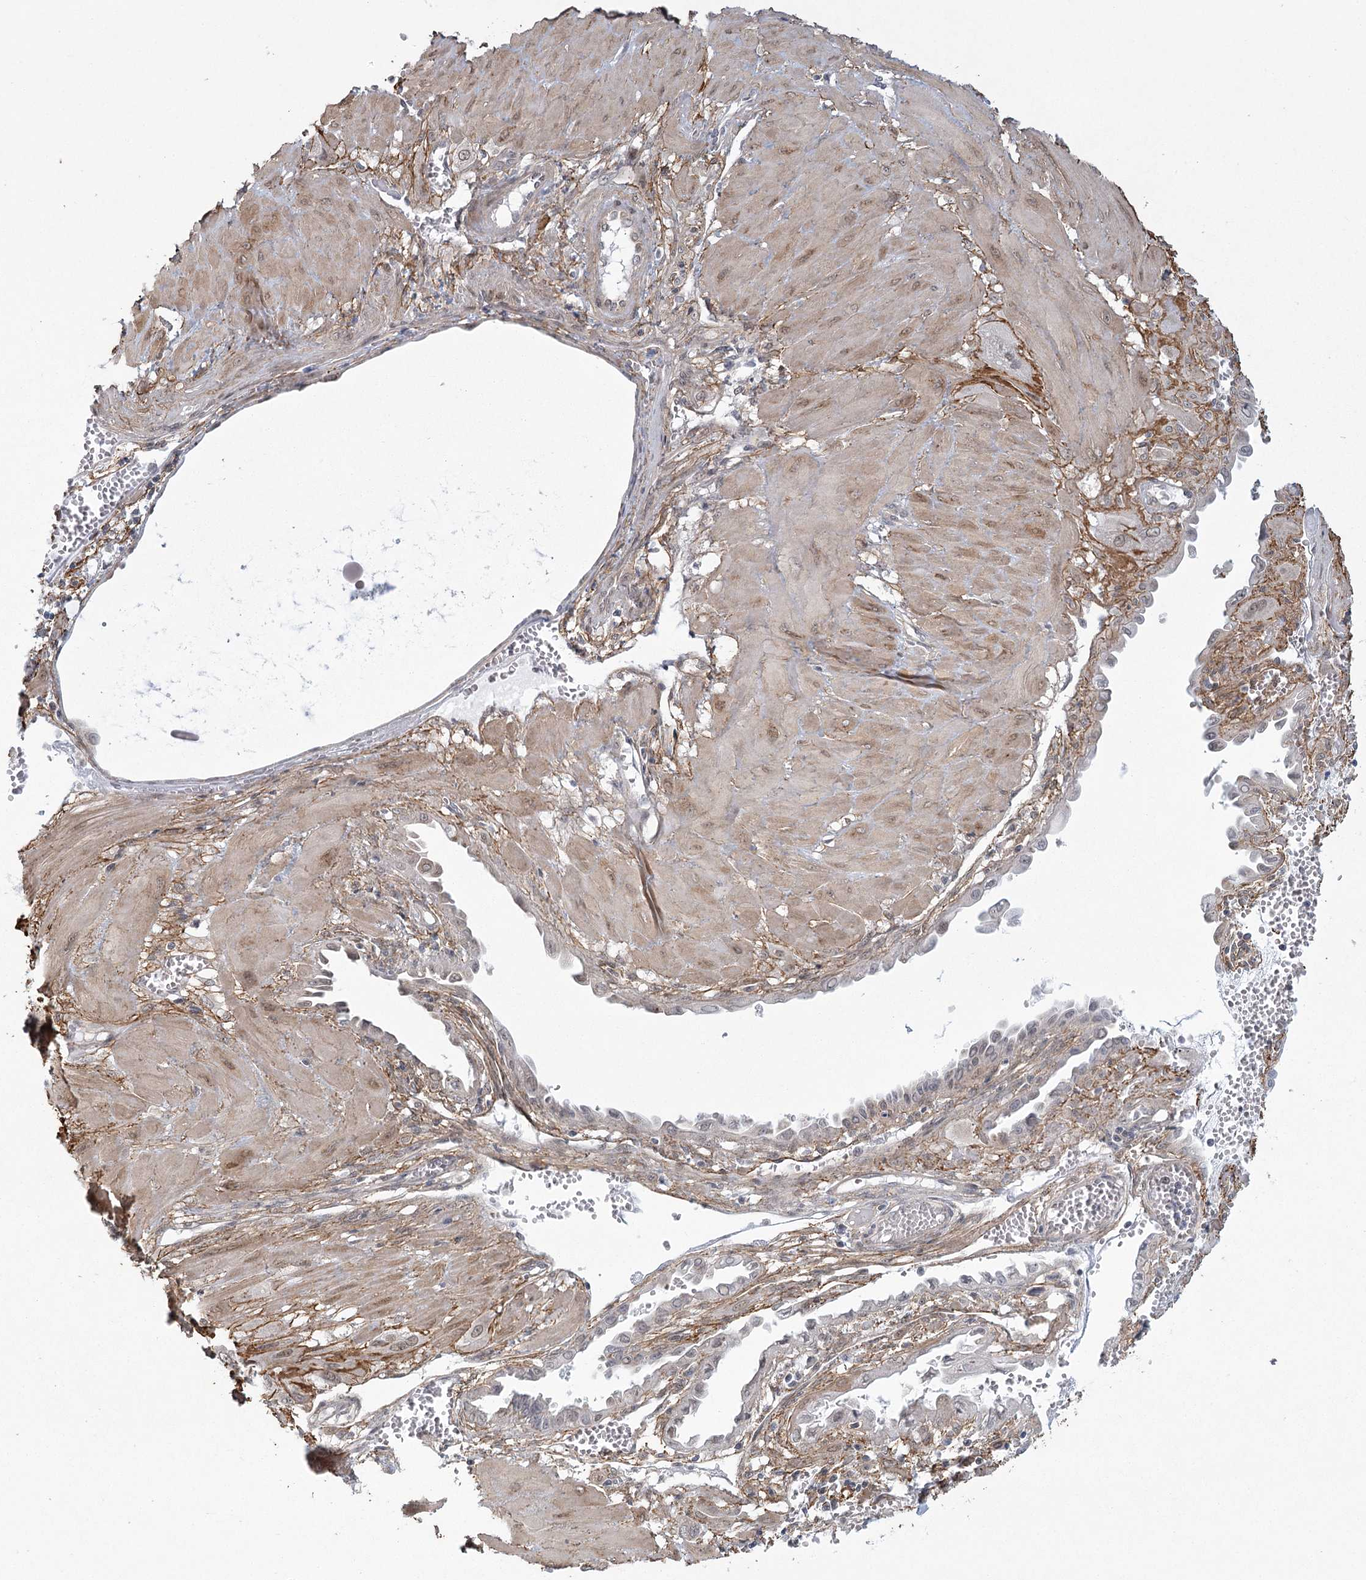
{"staining": {"intensity": "negative", "quantity": "none", "location": "none"}, "tissue": "cervical cancer", "cell_type": "Tumor cells", "image_type": "cancer", "snomed": [{"axis": "morphology", "description": "Squamous cell carcinoma, NOS"}, {"axis": "topography", "description": "Cervix"}], "caption": "Immunohistochemical staining of human cervical cancer demonstrates no significant staining in tumor cells.", "gene": "MED28", "patient": {"sex": "female", "age": 34}}